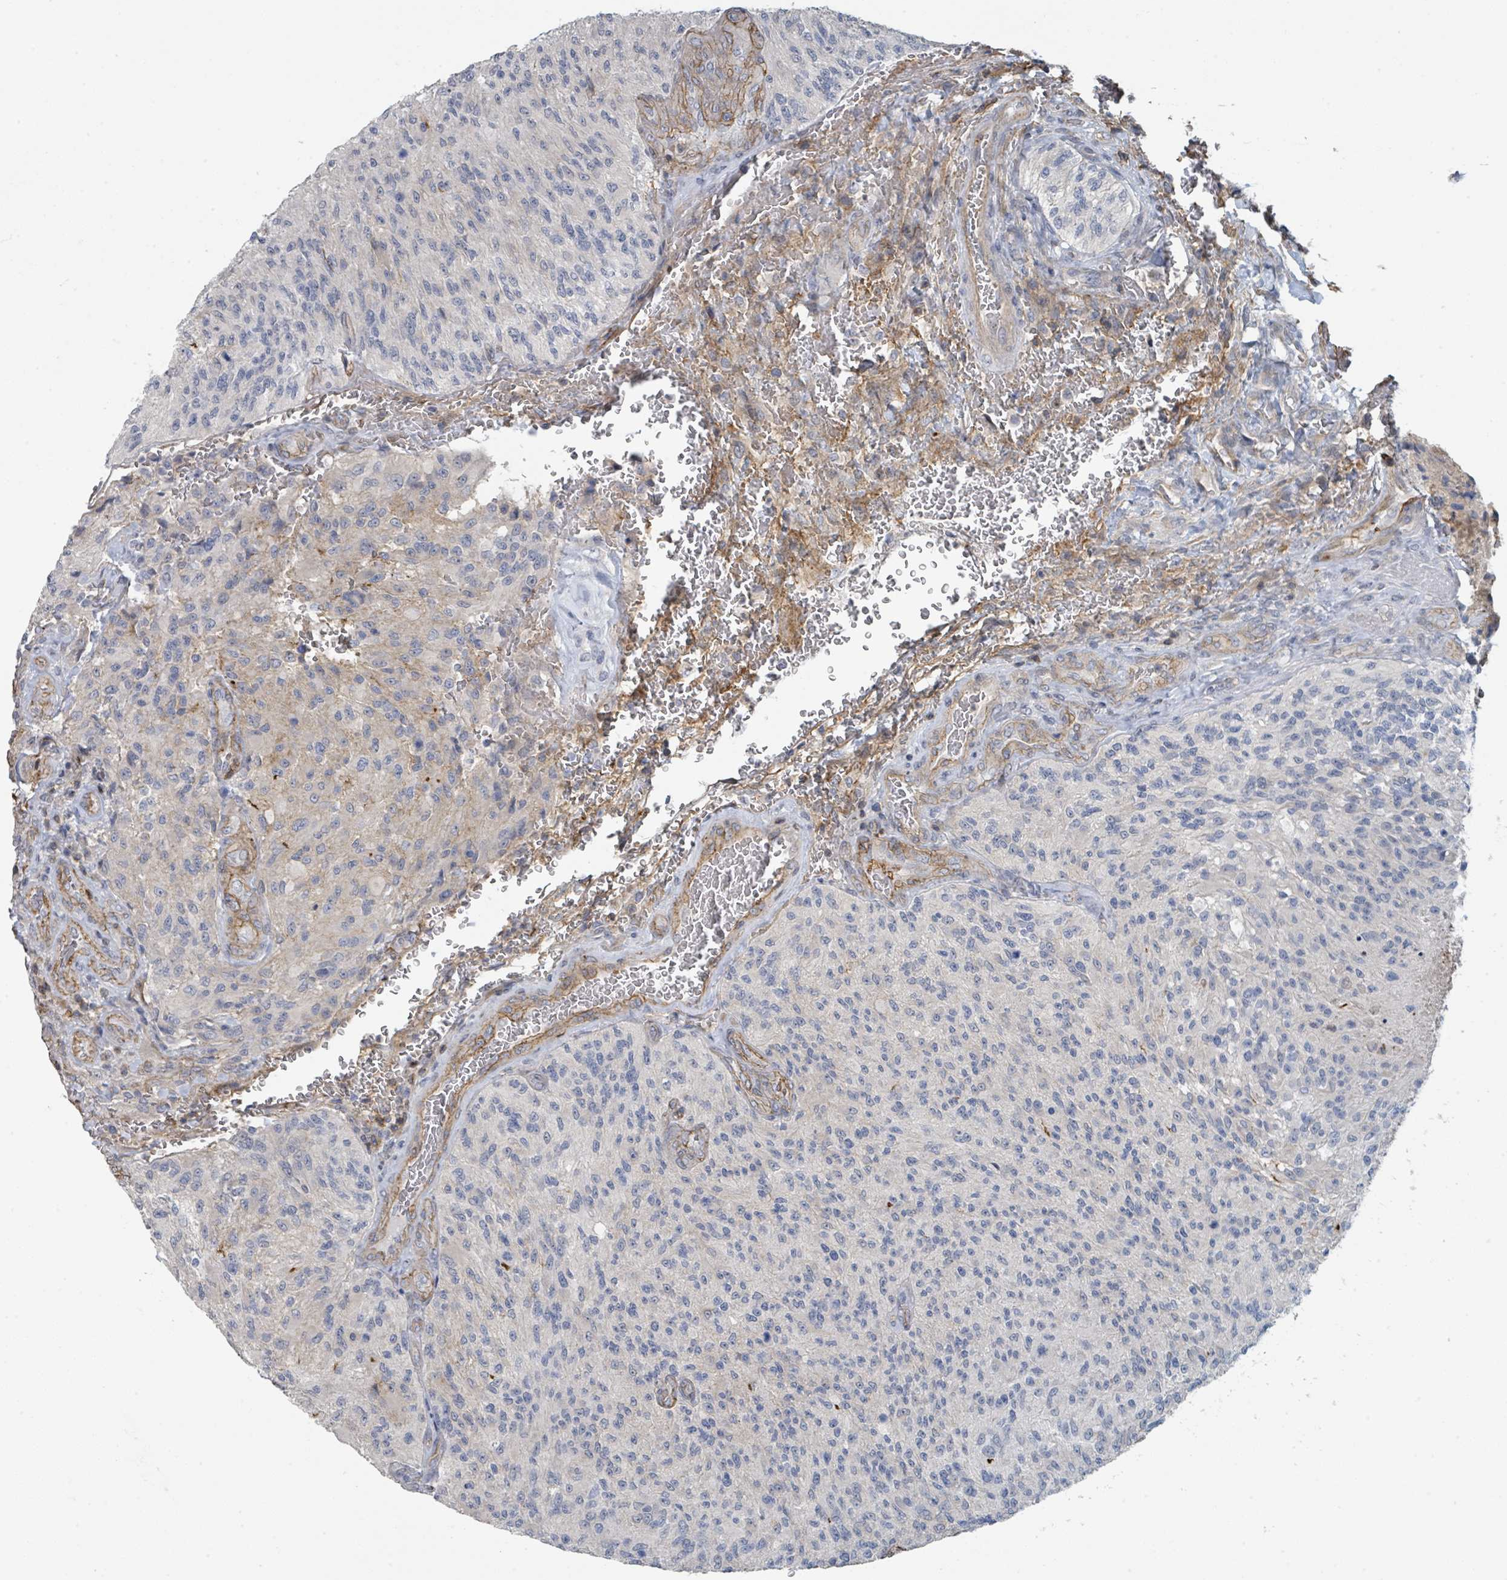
{"staining": {"intensity": "negative", "quantity": "none", "location": "none"}, "tissue": "glioma", "cell_type": "Tumor cells", "image_type": "cancer", "snomed": [{"axis": "morphology", "description": "Normal tissue, NOS"}, {"axis": "morphology", "description": "Glioma, malignant, High grade"}, {"axis": "topography", "description": "Cerebral cortex"}], "caption": "The photomicrograph exhibits no significant expression in tumor cells of high-grade glioma (malignant). (Immunohistochemistry (ihc), brightfield microscopy, high magnification).", "gene": "LRRC42", "patient": {"sex": "male", "age": 56}}